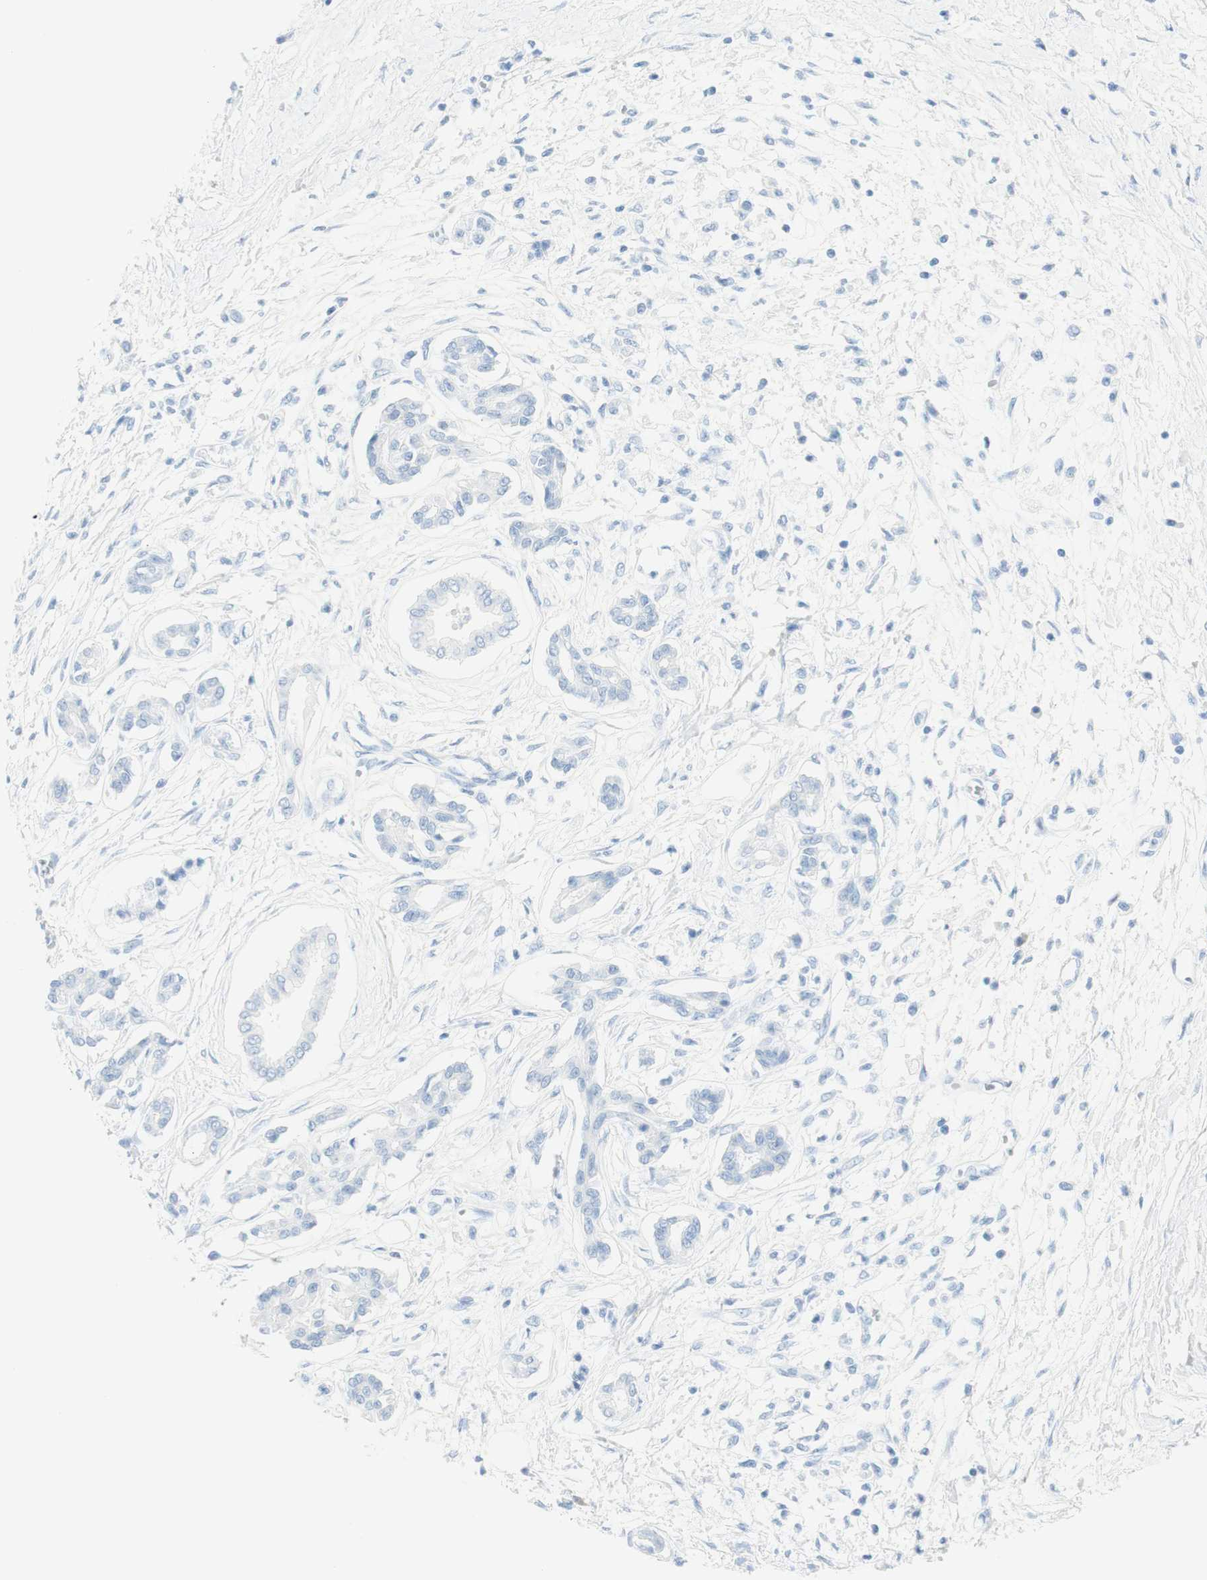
{"staining": {"intensity": "negative", "quantity": "none", "location": "none"}, "tissue": "pancreatic cancer", "cell_type": "Tumor cells", "image_type": "cancer", "snomed": [{"axis": "morphology", "description": "Adenocarcinoma, NOS"}, {"axis": "topography", "description": "Pancreas"}], "caption": "Tumor cells are negative for protein expression in human pancreatic cancer (adenocarcinoma).", "gene": "TPO", "patient": {"sex": "male", "age": 56}}